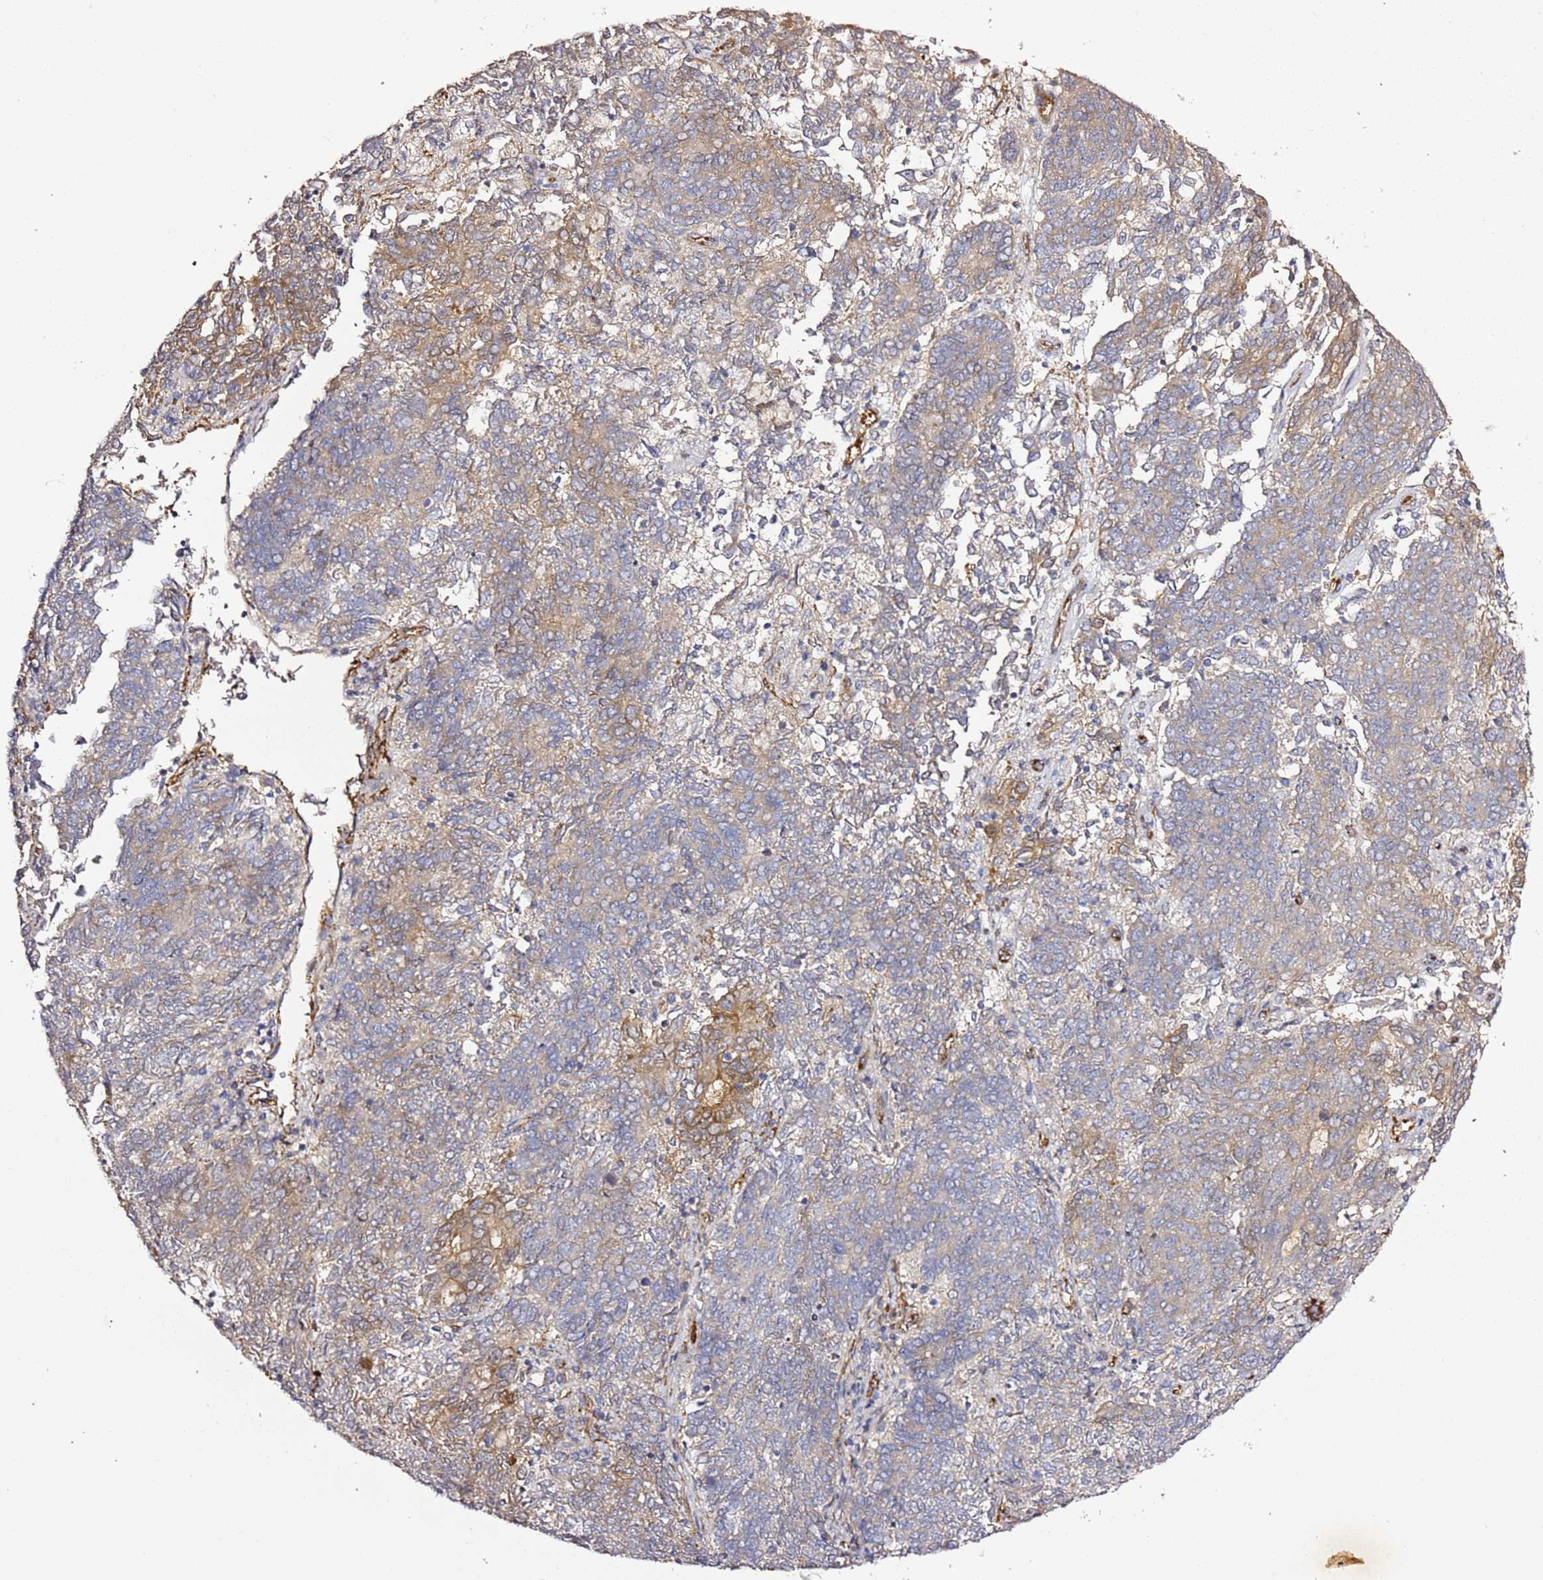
{"staining": {"intensity": "moderate", "quantity": "<25%", "location": "cytoplasmic/membranous"}, "tissue": "endometrial cancer", "cell_type": "Tumor cells", "image_type": "cancer", "snomed": [{"axis": "morphology", "description": "Adenocarcinoma, NOS"}, {"axis": "topography", "description": "Endometrium"}], "caption": "Protein staining exhibits moderate cytoplasmic/membranous staining in about <25% of tumor cells in endometrial cancer (adenocarcinoma). Ihc stains the protein in brown and the nuclei are stained blue.", "gene": "EPS8L1", "patient": {"sex": "female", "age": 80}}